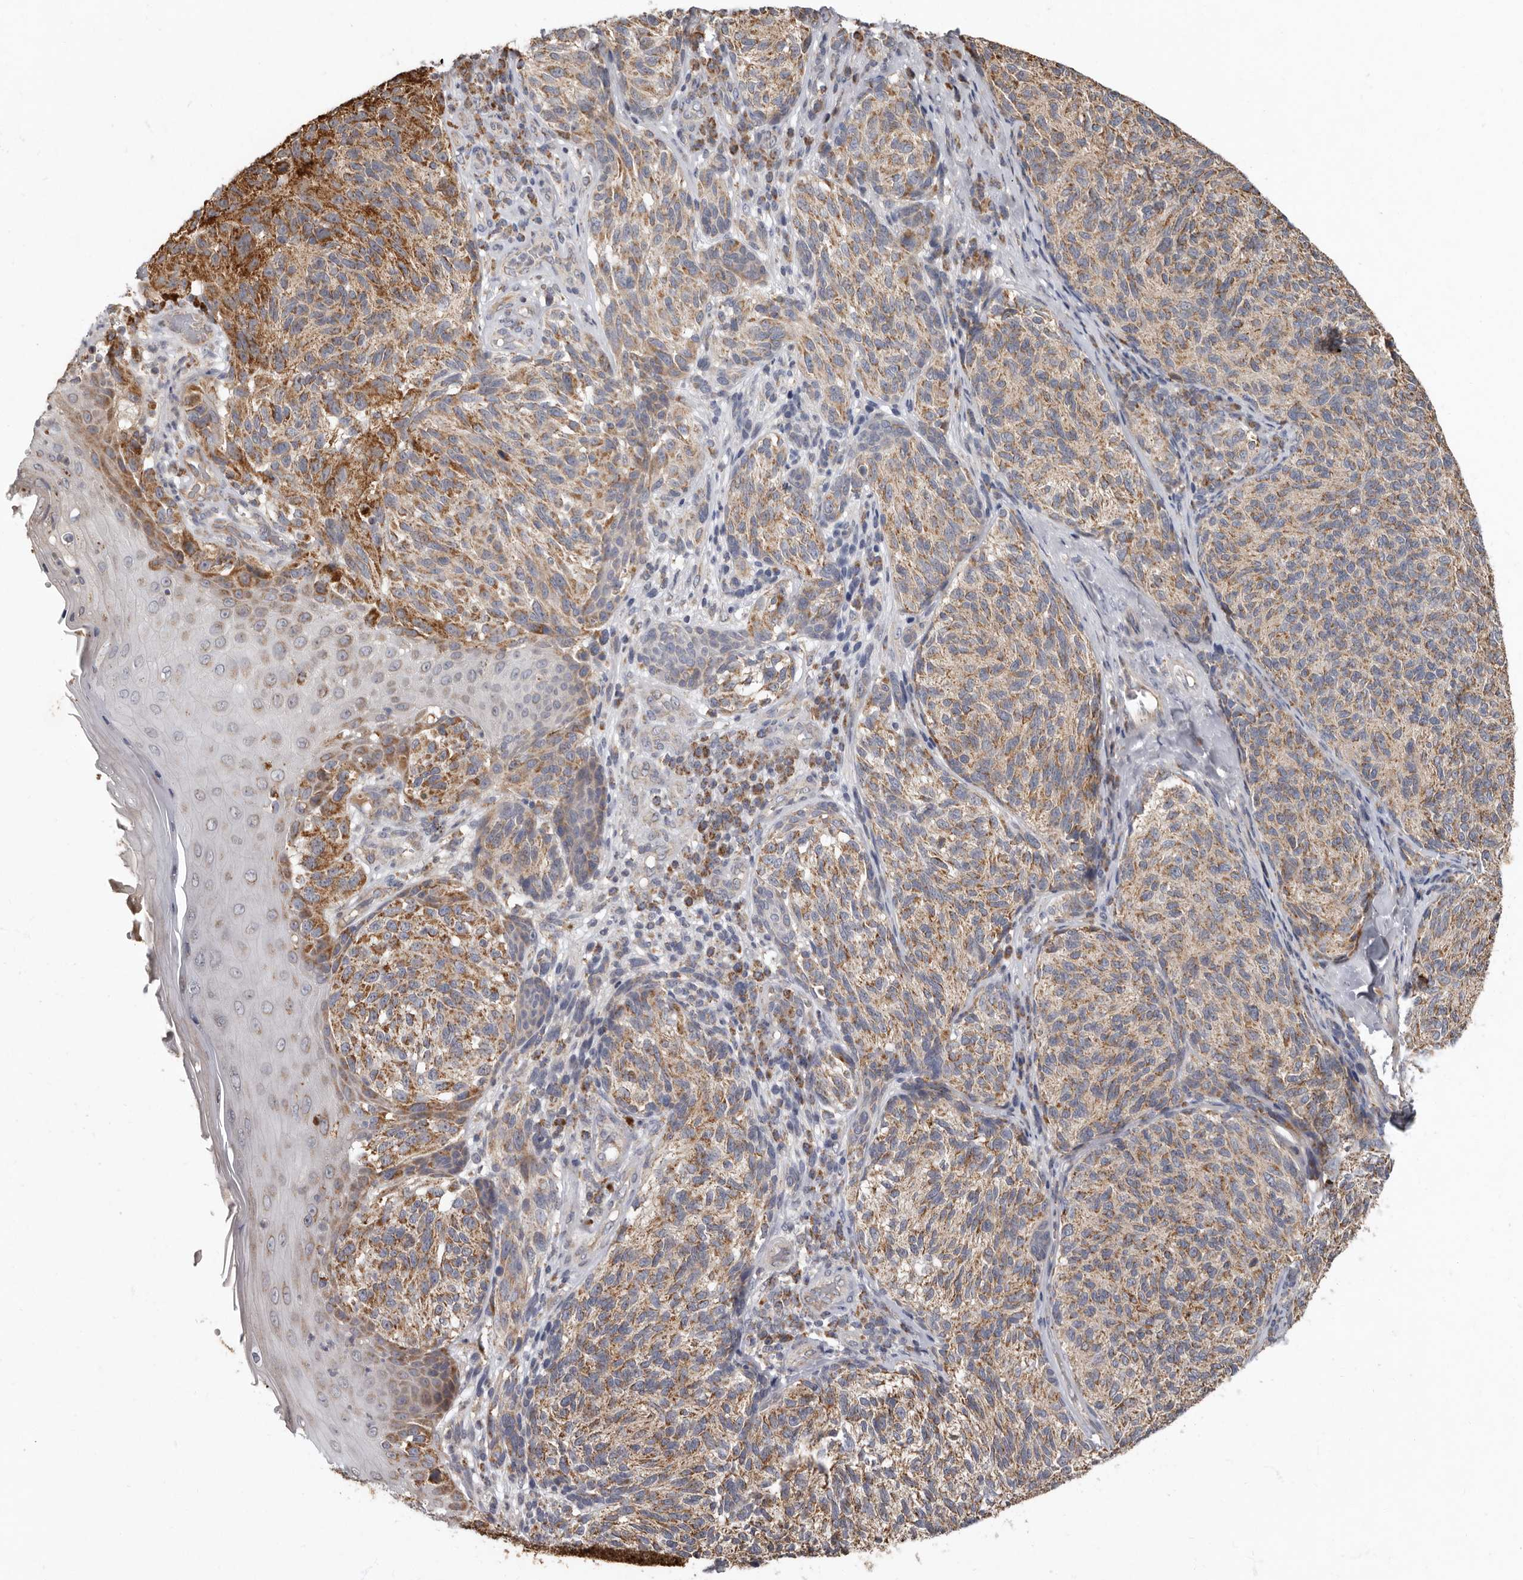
{"staining": {"intensity": "strong", "quantity": ">75%", "location": "cytoplasmic/membranous"}, "tissue": "melanoma", "cell_type": "Tumor cells", "image_type": "cancer", "snomed": [{"axis": "morphology", "description": "Malignant melanoma, NOS"}, {"axis": "topography", "description": "Skin"}], "caption": "Melanoma was stained to show a protein in brown. There is high levels of strong cytoplasmic/membranous positivity in about >75% of tumor cells.", "gene": "KIF26B", "patient": {"sex": "female", "age": 73}}